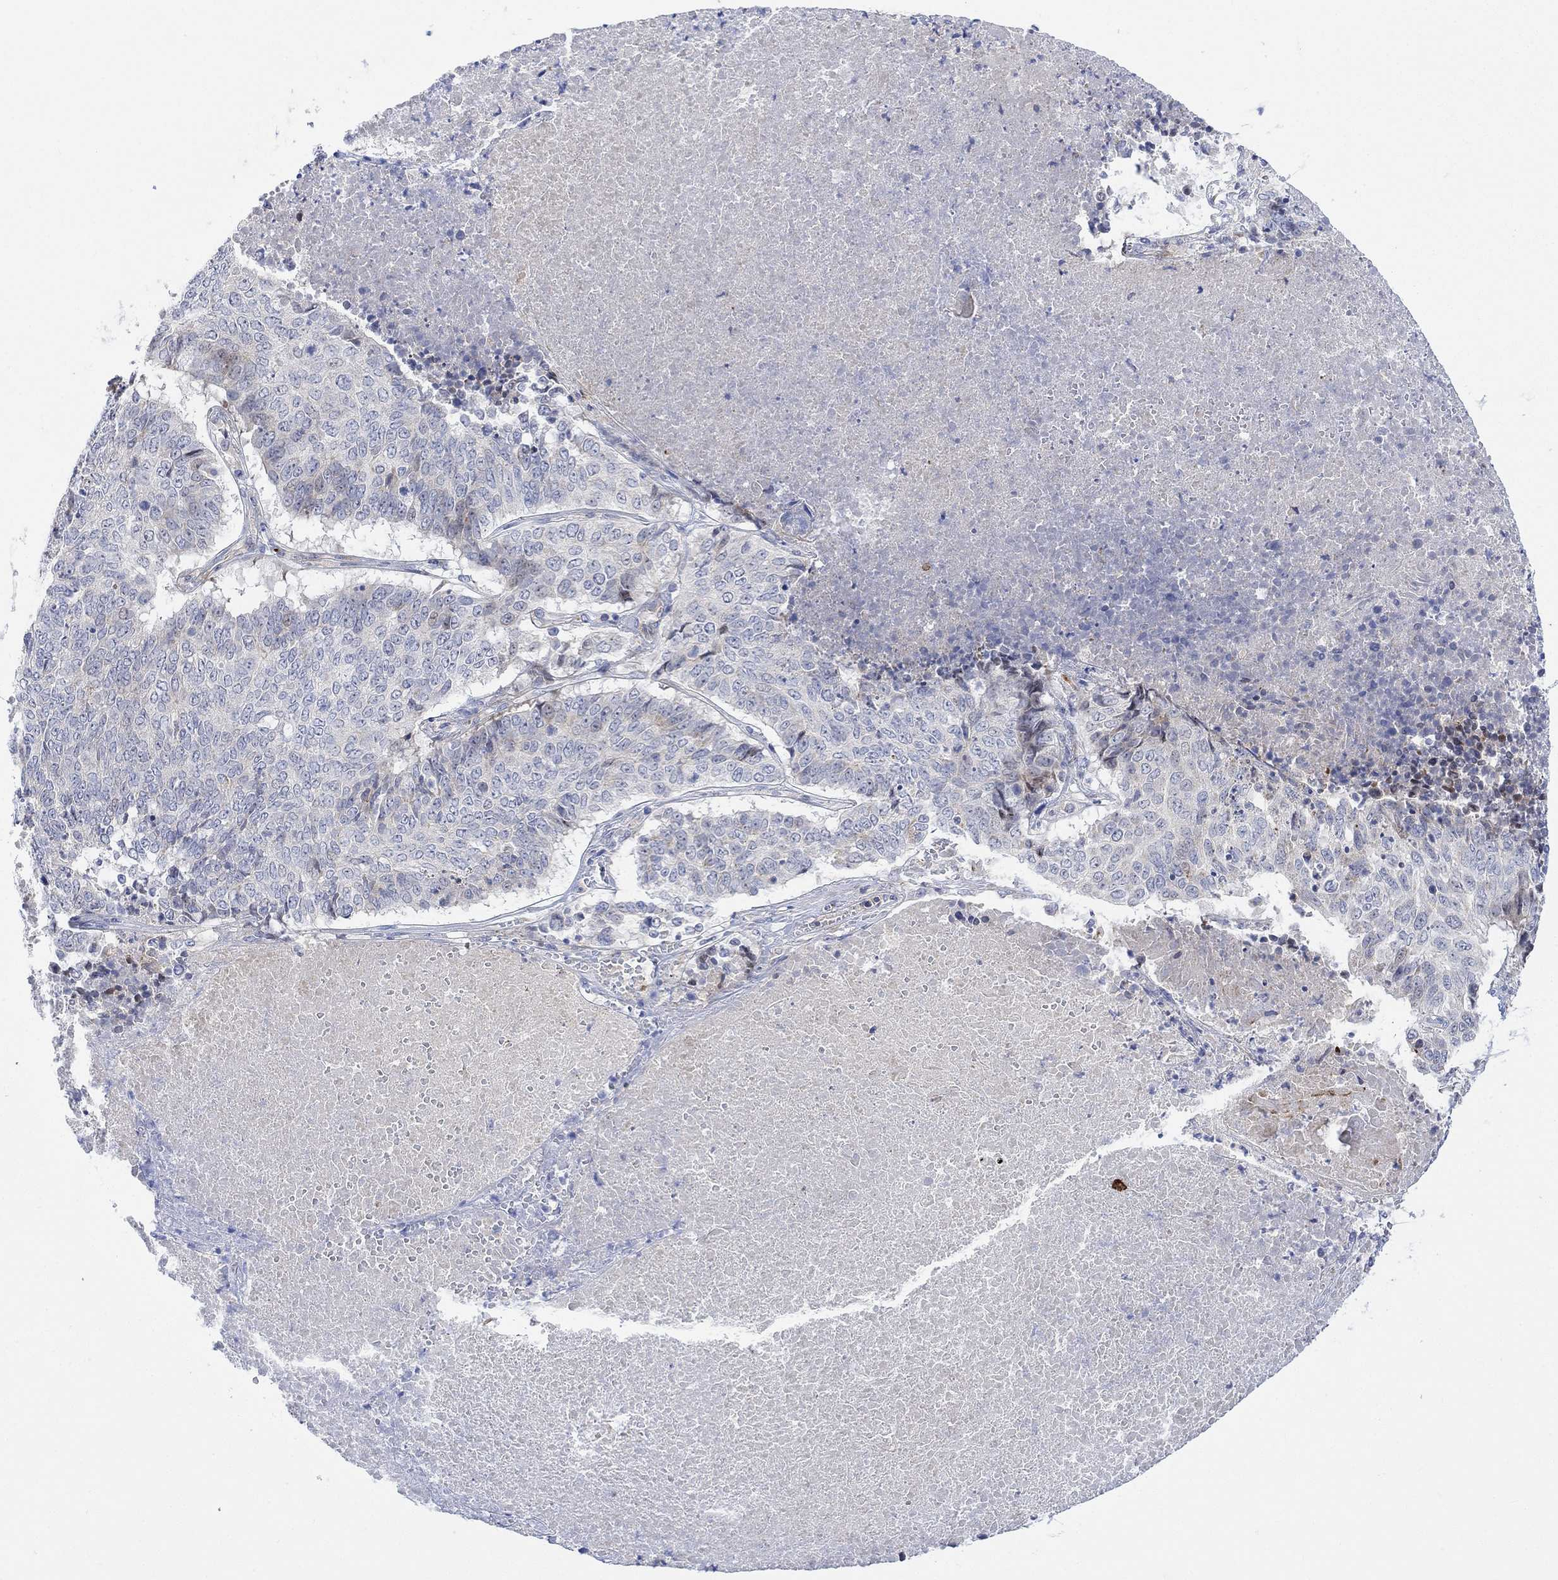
{"staining": {"intensity": "negative", "quantity": "none", "location": "none"}, "tissue": "lung cancer", "cell_type": "Tumor cells", "image_type": "cancer", "snomed": [{"axis": "morphology", "description": "Squamous cell carcinoma, NOS"}, {"axis": "topography", "description": "Lung"}], "caption": "Immunohistochemistry of human lung squamous cell carcinoma demonstrates no positivity in tumor cells.", "gene": "ARSK", "patient": {"sex": "male", "age": 64}}